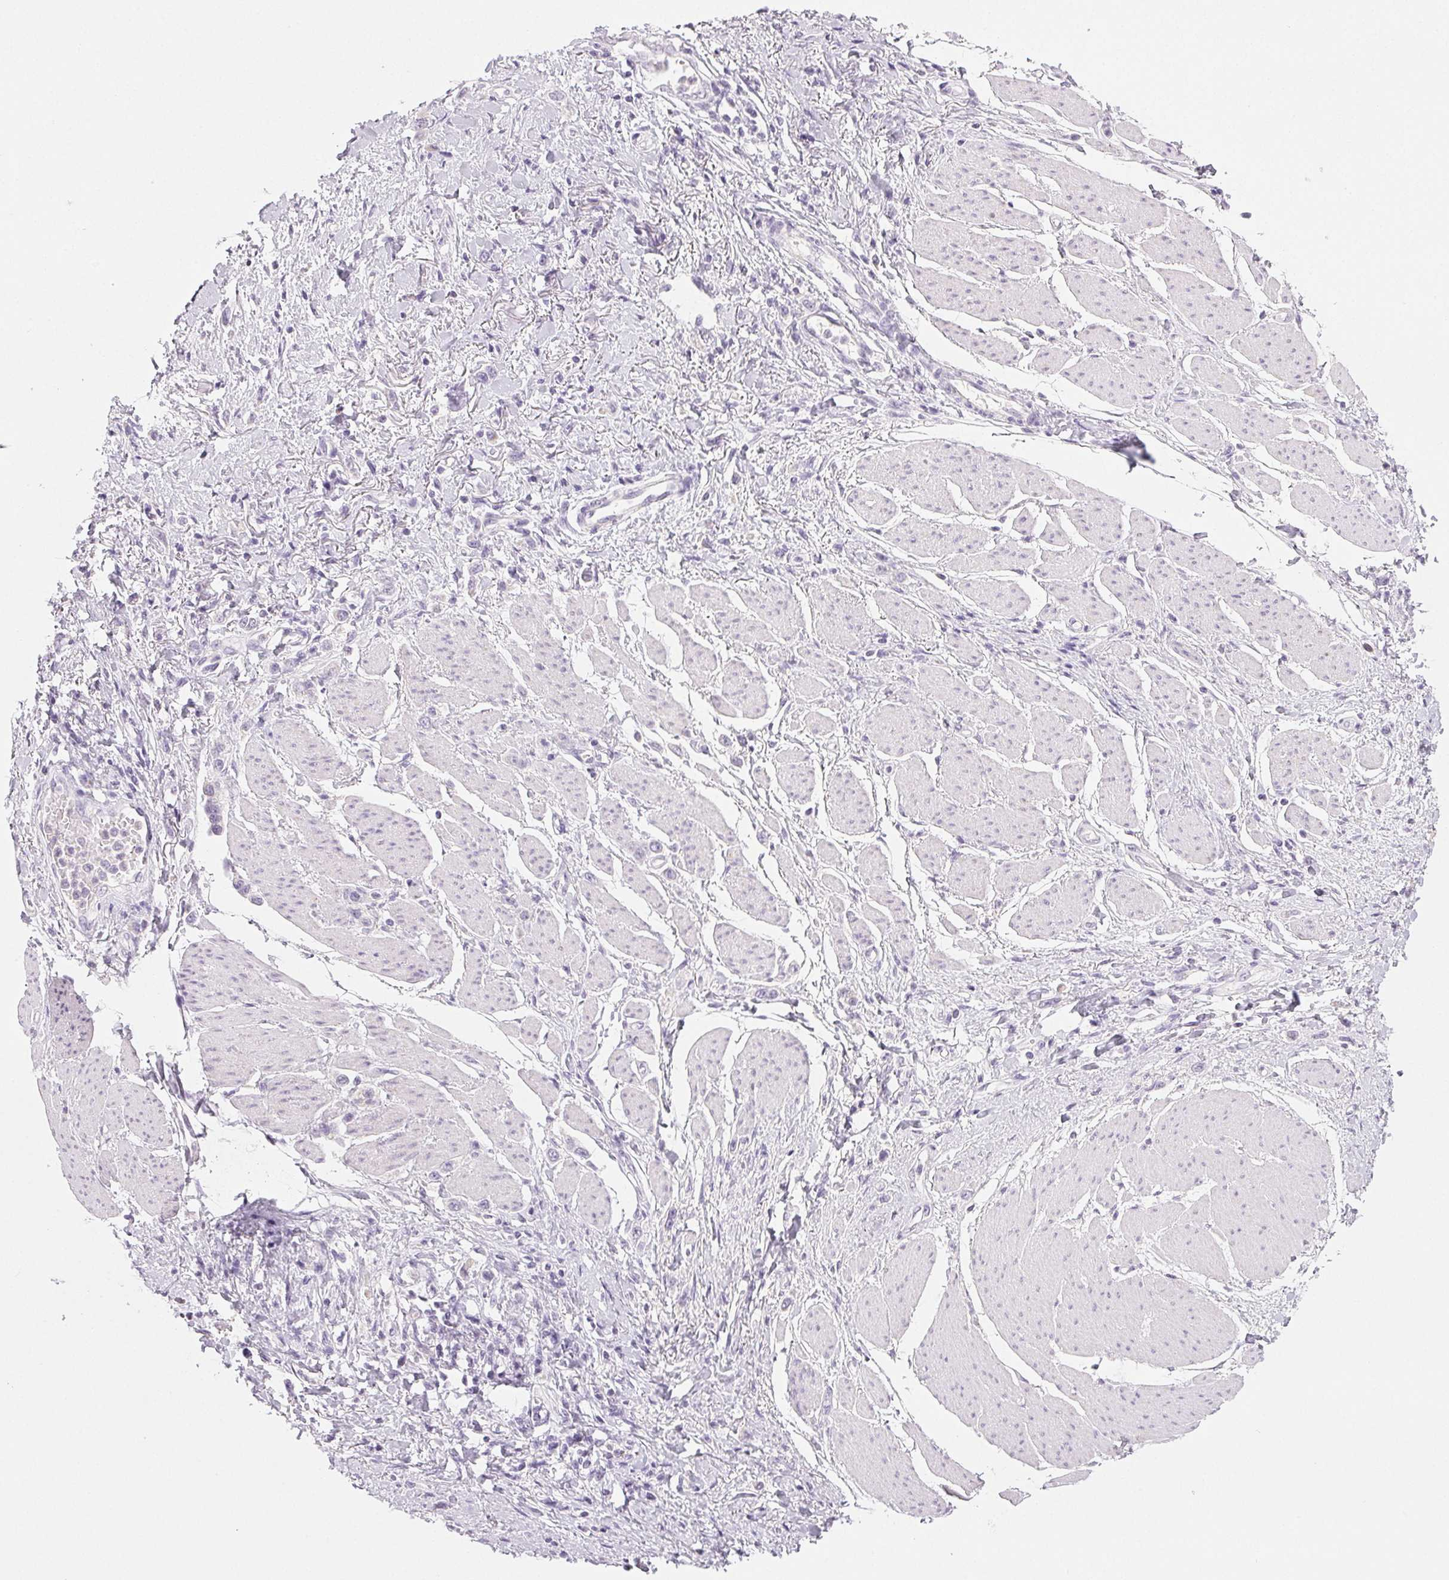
{"staining": {"intensity": "negative", "quantity": "none", "location": "none"}, "tissue": "stomach cancer", "cell_type": "Tumor cells", "image_type": "cancer", "snomed": [{"axis": "morphology", "description": "Adenocarcinoma, NOS"}, {"axis": "topography", "description": "Stomach"}], "caption": "Immunohistochemistry image of adenocarcinoma (stomach) stained for a protein (brown), which exhibits no staining in tumor cells.", "gene": "COL7A1", "patient": {"sex": "female", "age": 65}}